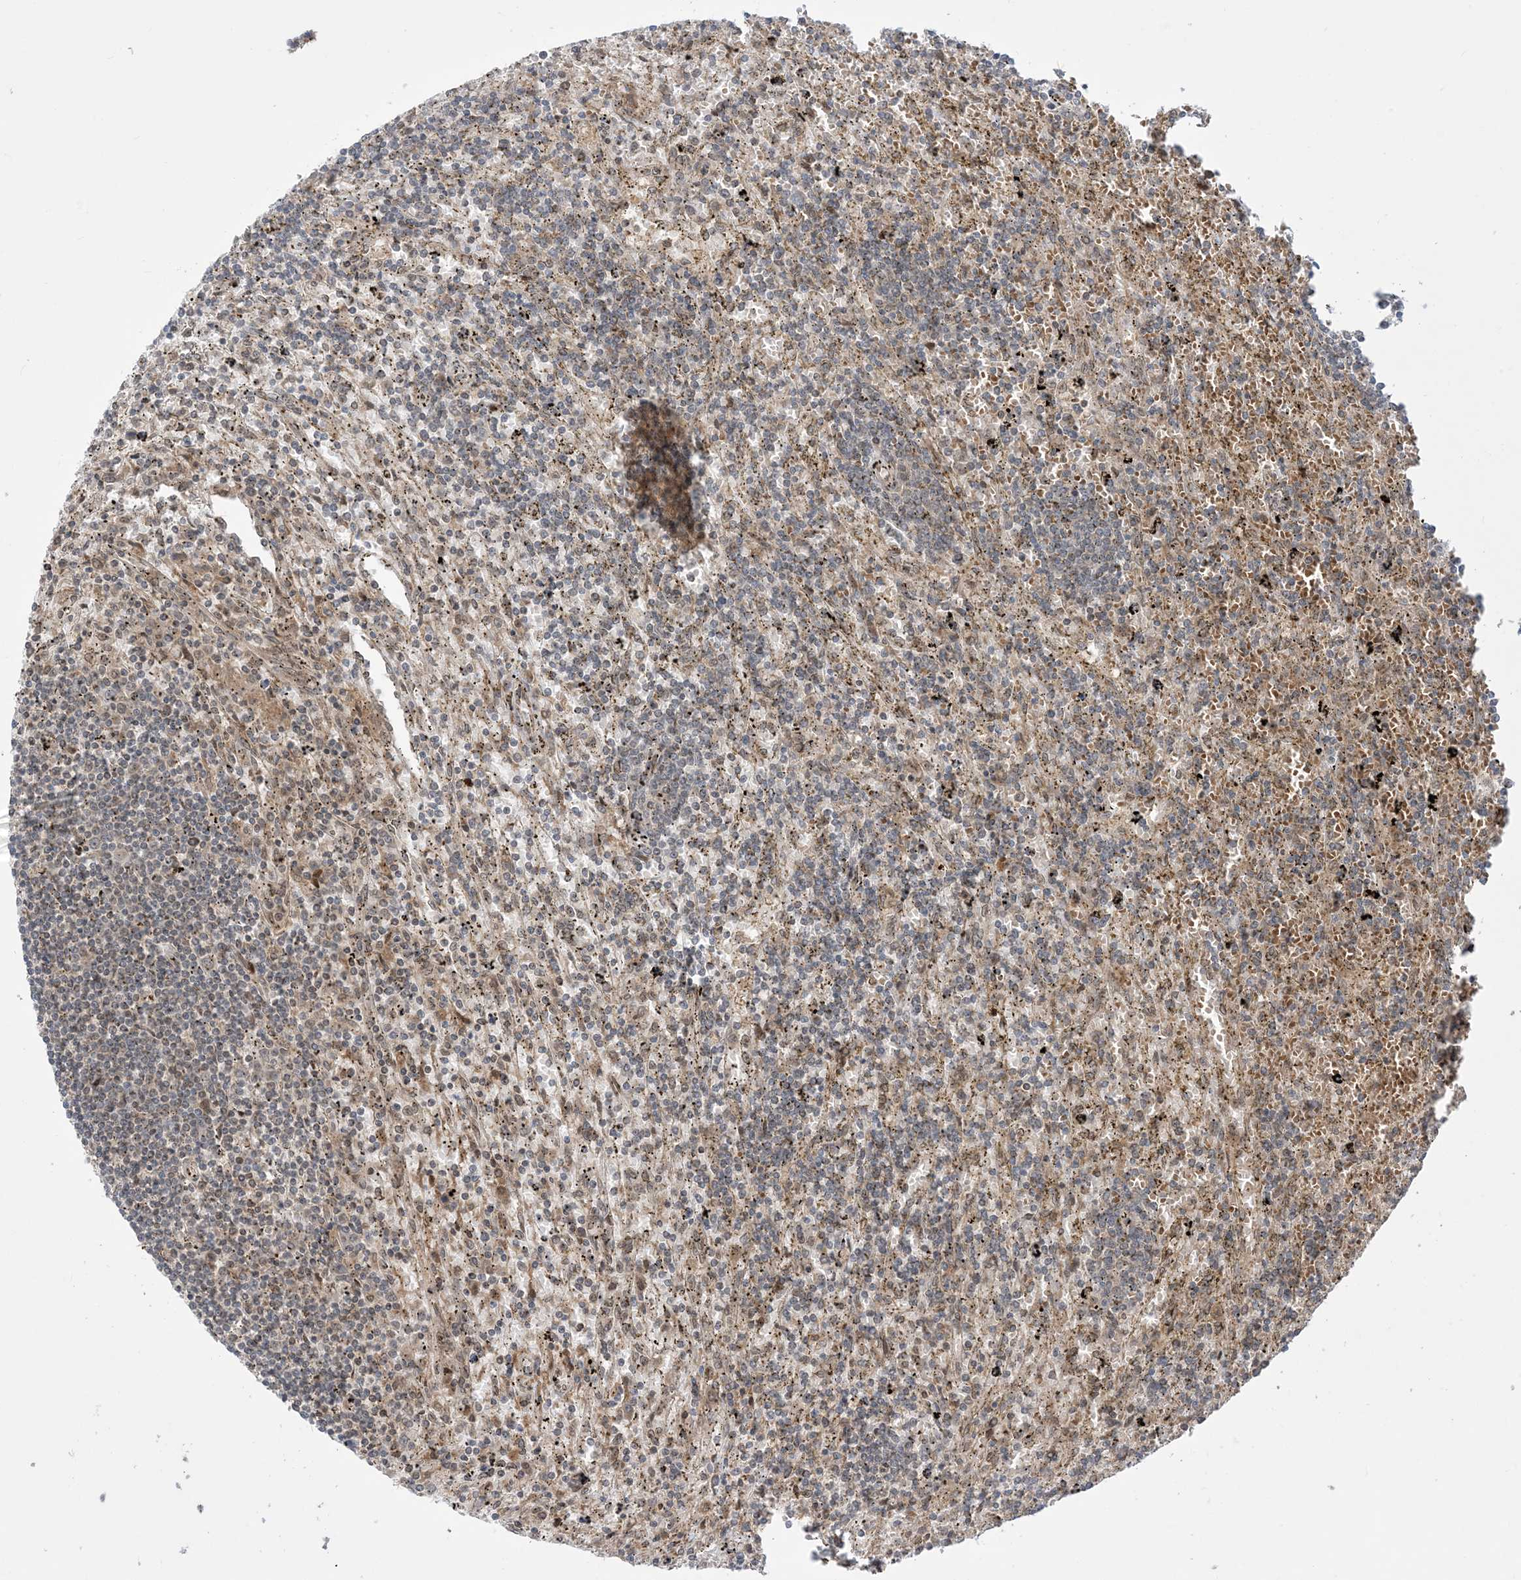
{"staining": {"intensity": "weak", "quantity": "<25%", "location": "cytoplasmic/membranous"}, "tissue": "lymphoma", "cell_type": "Tumor cells", "image_type": "cancer", "snomed": [{"axis": "morphology", "description": "Malignant lymphoma, non-Hodgkin's type, Low grade"}, {"axis": "topography", "description": "Spleen"}], "caption": "Immunohistochemical staining of lymphoma reveals no significant staining in tumor cells.", "gene": "CASP4", "patient": {"sex": "male", "age": 76}}